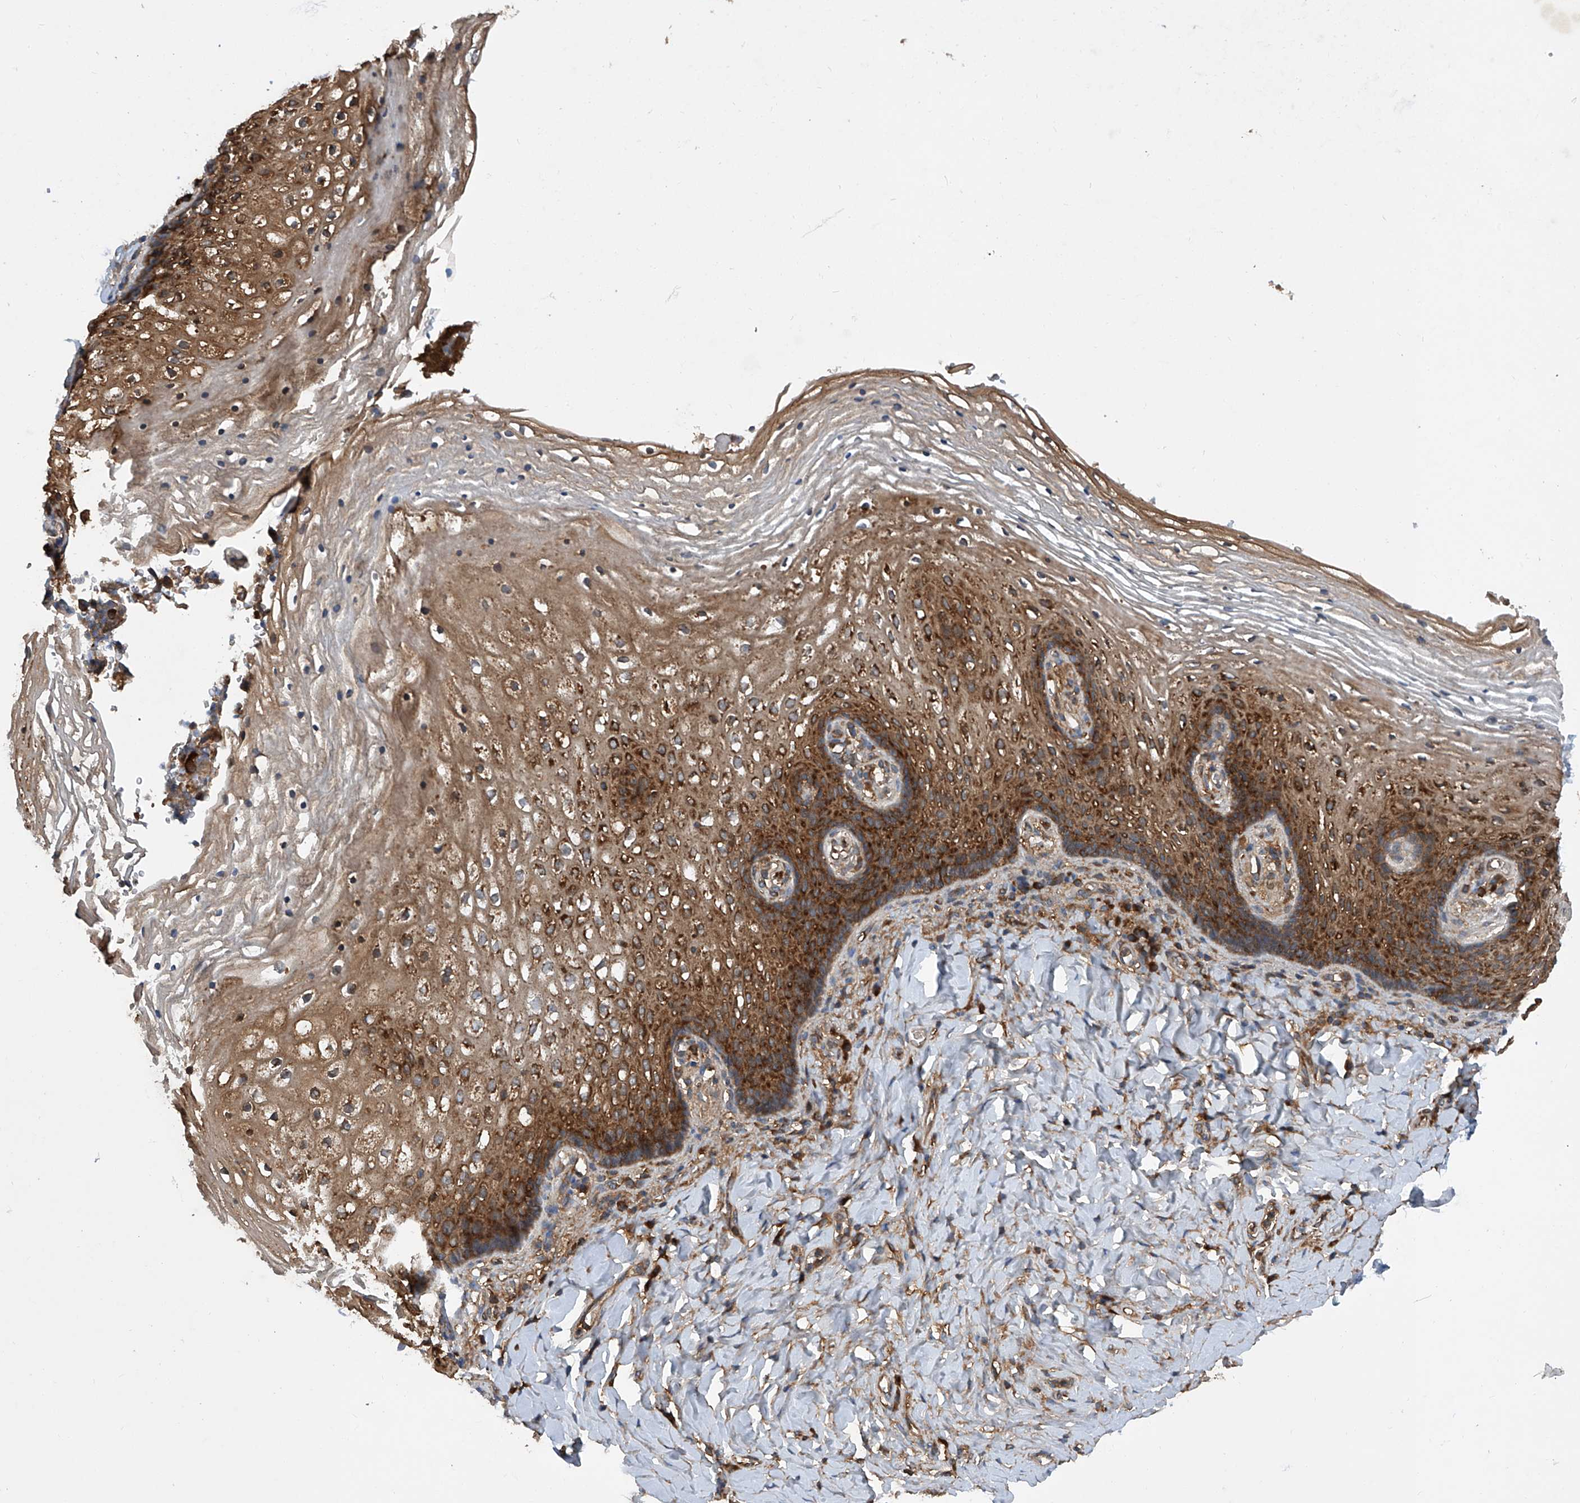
{"staining": {"intensity": "strong", "quantity": ">75%", "location": "cytoplasmic/membranous"}, "tissue": "vagina", "cell_type": "Squamous epithelial cells", "image_type": "normal", "snomed": [{"axis": "morphology", "description": "Normal tissue, NOS"}, {"axis": "topography", "description": "Vagina"}], "caption": "Squamous epithelial cells exhibit high levels of strong cytoplasmic/membranous expression in approximately >75% of cells in normal vagina.", "gene": "ASCC3", "patient": {"sex": "female", "age": 60}}